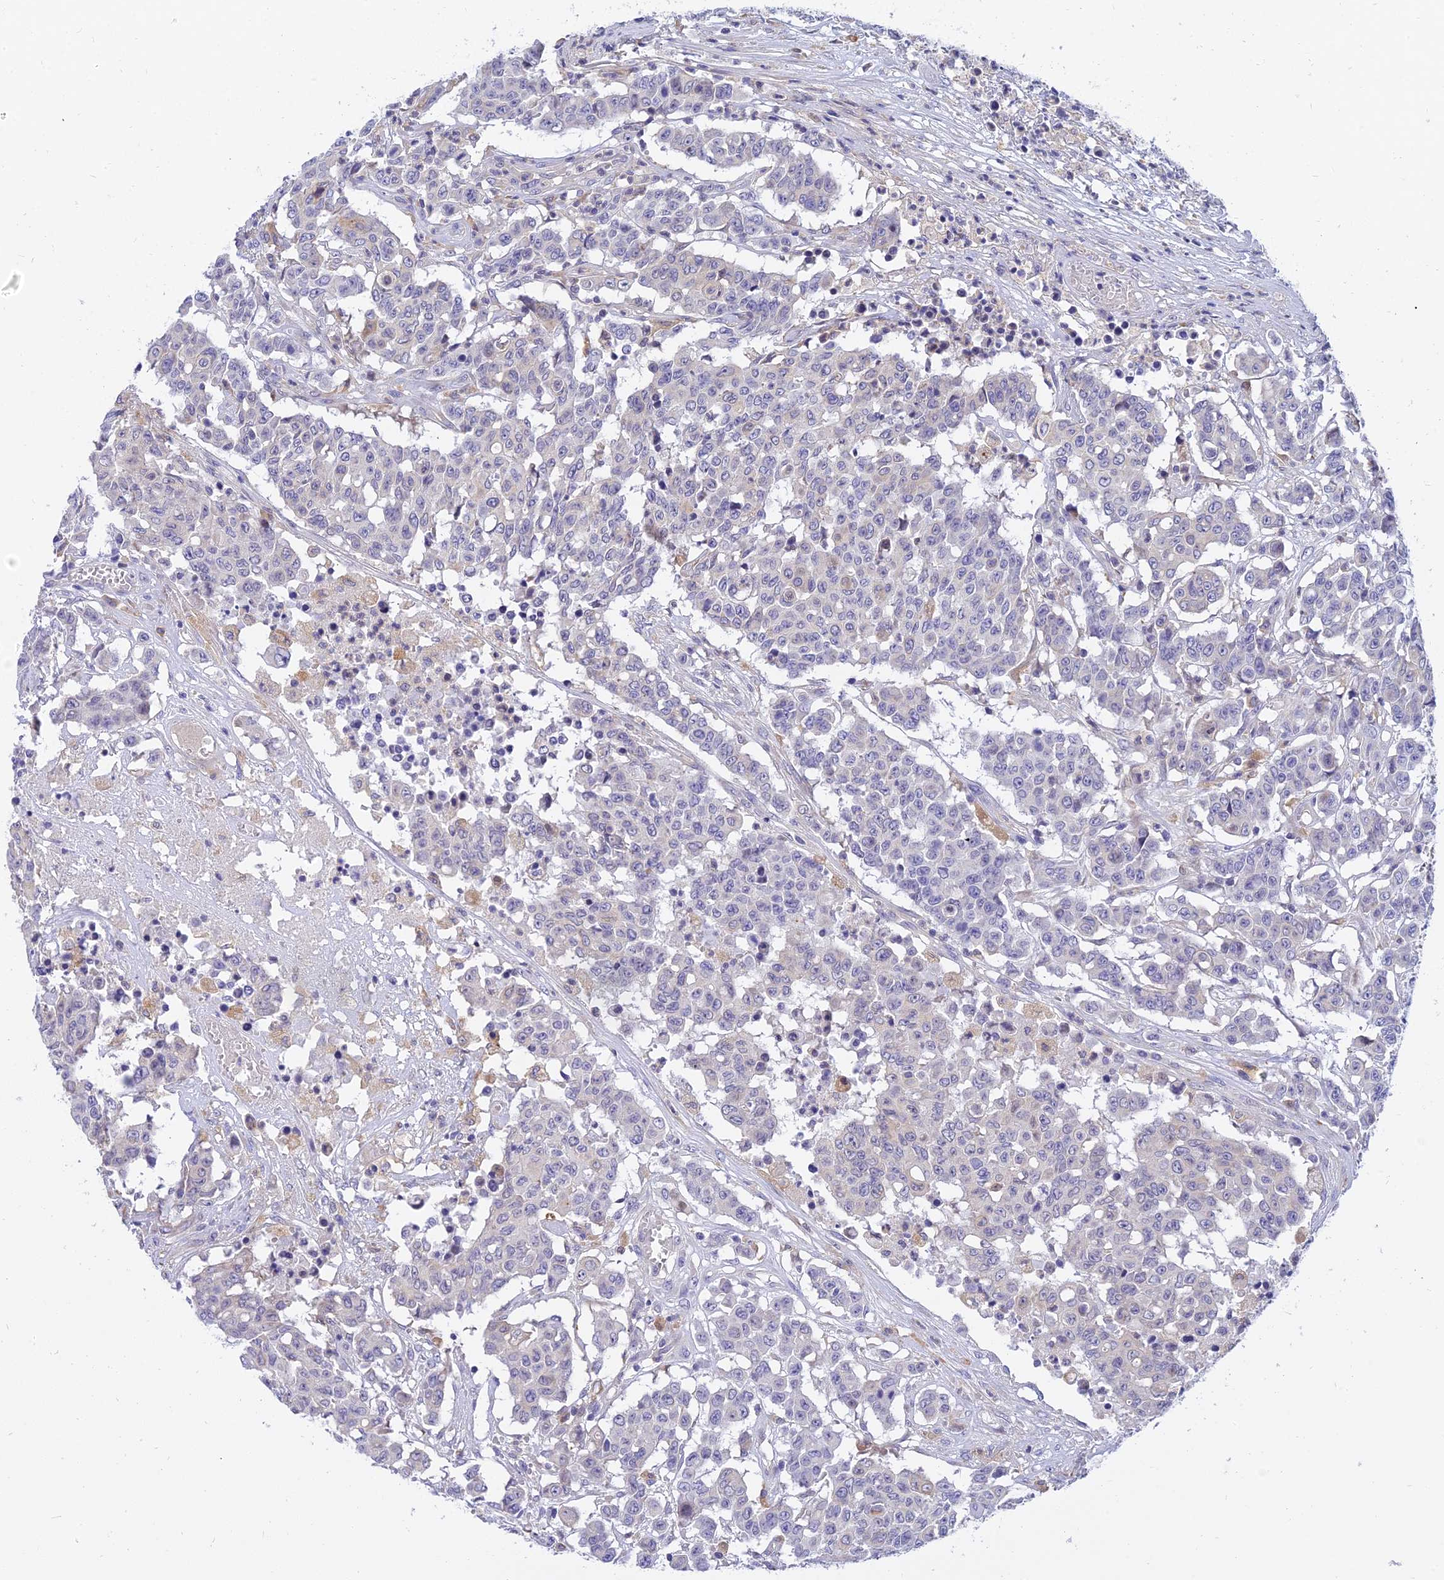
{"staining": {"intensity": "negative", "quantity": "none", "location": "none"}, "tissue": "colorectal cancer", "cell_type": "Tumor cells", "image_type": "cancer", "snomed": [{"axis": "morphology", "description": "Adenocarcinoma, NOS"}, {"axis": "topography", "description": "Colon"}], "caption": "High power microscopy micrograph of an IHC photomicrograph of colorectal cancer, revealing no significant expression in tumor cells. Nuclei are stained in blue.", "gene": "ARL8B", "patient": {"sex": "male", "age": 51}}